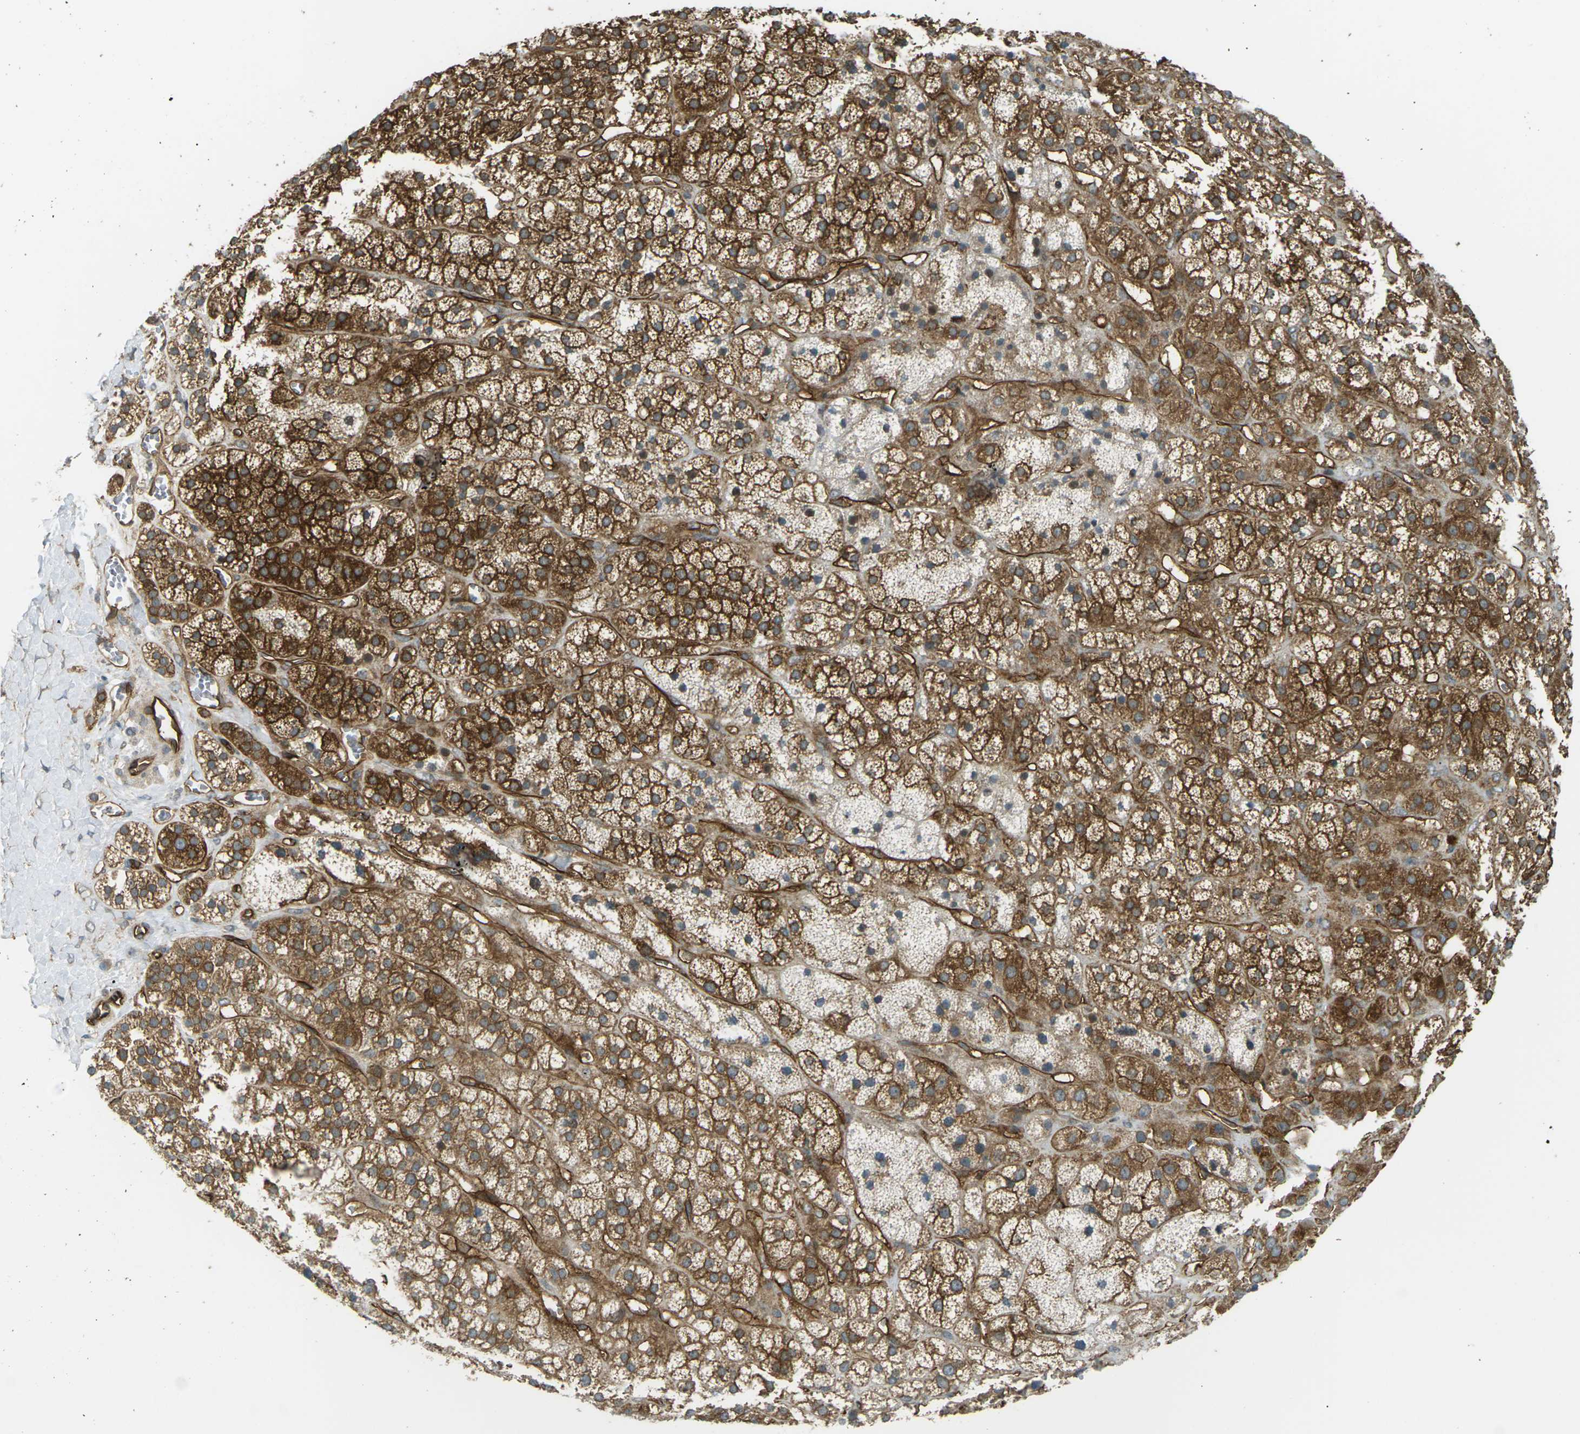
{"staining": {"intensity": "strong", "quantity": ">75%", "location": "cytoplasmic/membranous"}, "tissue": "adrenal gland", "cell_type": "Glandular cells", "image_type": "normal", "snomed": [{"axis": "morphology", "description": "Normal tissue, NOS"}, {"axis": "topography", "description": "Adrenal gland"}], "caption": "Strong cytoplasmic/membranous protein positivity is appreciated in approximately >75% of glandular cells in adrenal gland.", "gene": "S1PR1", "patient": {"sex": "male", "age": 56}}